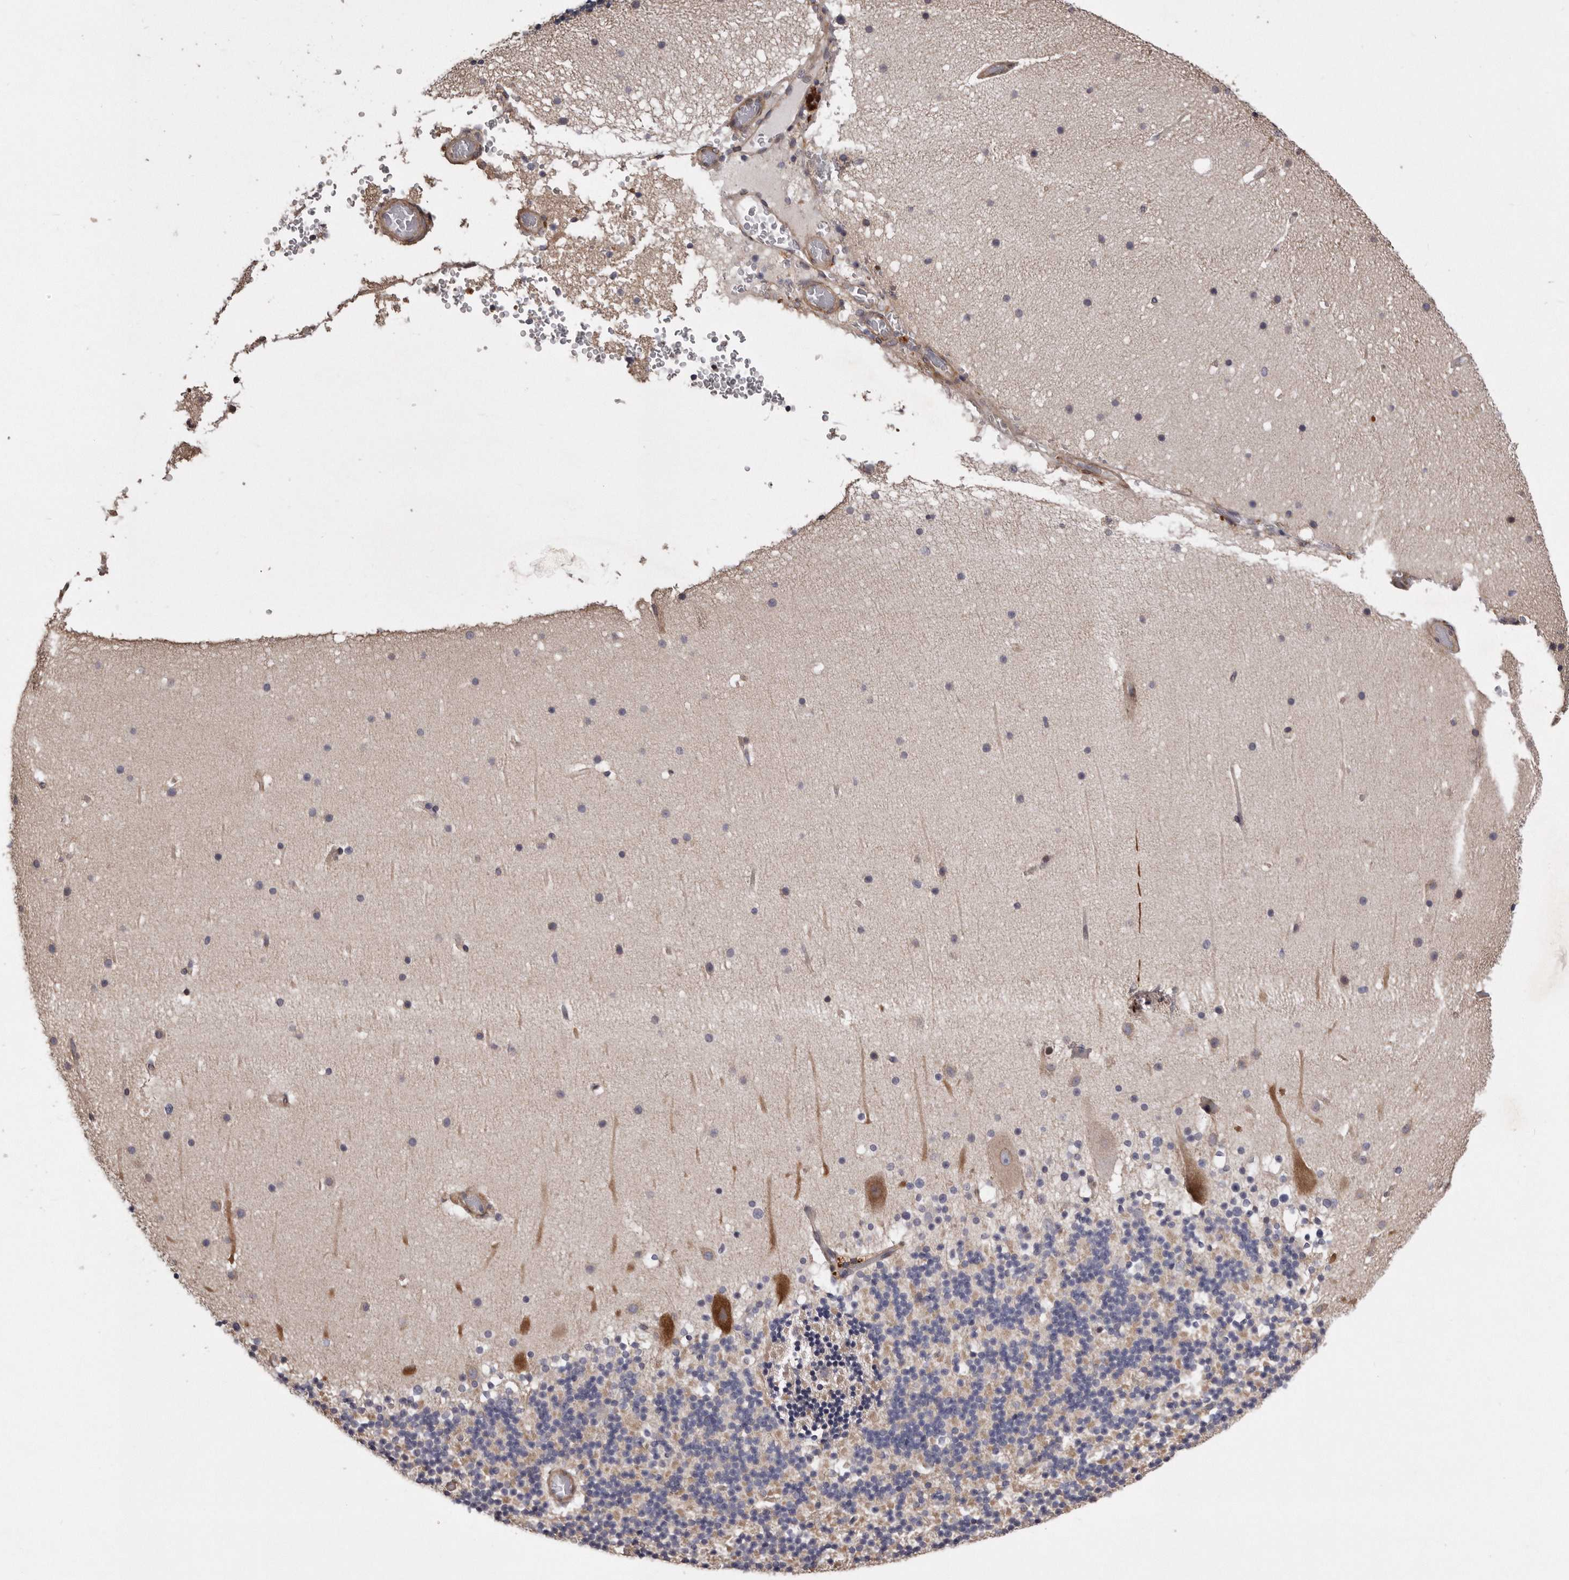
{"staining": {"intensity": "weak", "quantity": "<25%", "location": "cytoplasmic/membranous"}, "tissue": "cerebellum", "cell_type": "Cells in granular layer", "image_type": "normal", "snomed": [{"axis": "morphology", "description": "Normal tissue, NOS"}, {"axis": "topography", "description": "Cerebellum"}], "caption": "Histopathology image shows no protein staining in cells in granular layer of unremarkable cerebellum.", "gene": "ARMCX1", "patient": {"sex": "male", "age": 57}}